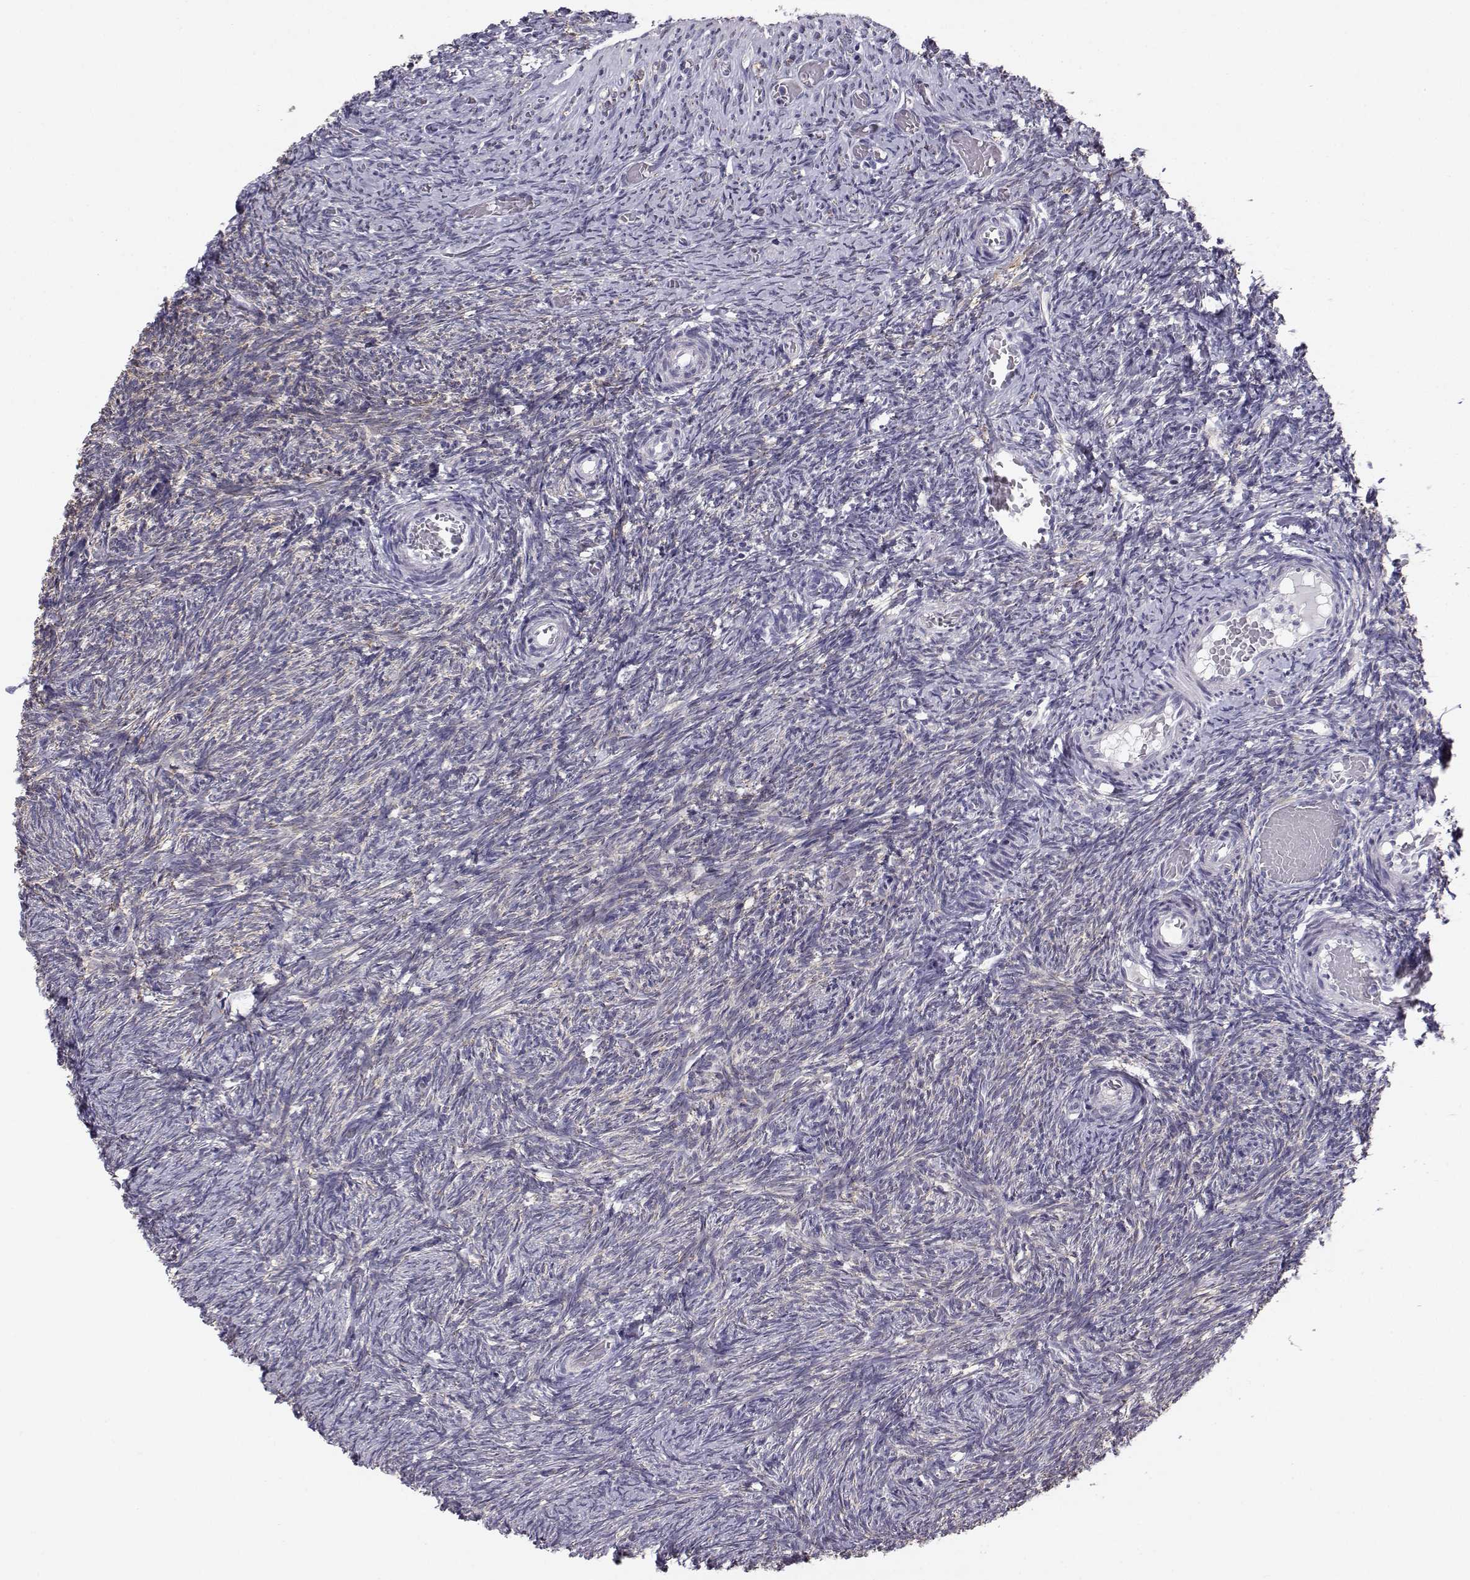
{"staining": {"intensity": "negative", "quantity": "none", "location": "none"}, "tissue": "ovary", "cell_type": "Ovarian stroma cells", "image_type": "normal", "snomed": [{"axis": "morphology", "description": "Normal tissue, NOS"}, {"axis": "topography", "description": "Ovary"}], "caption": "This is a micrograph of immunohistochemistry (IHC) staining of normal ovary, which shows no staining in ovarian stroma cells.", "gene": "KCNMB4", "patient": {"sex": "female", "age": 39}}